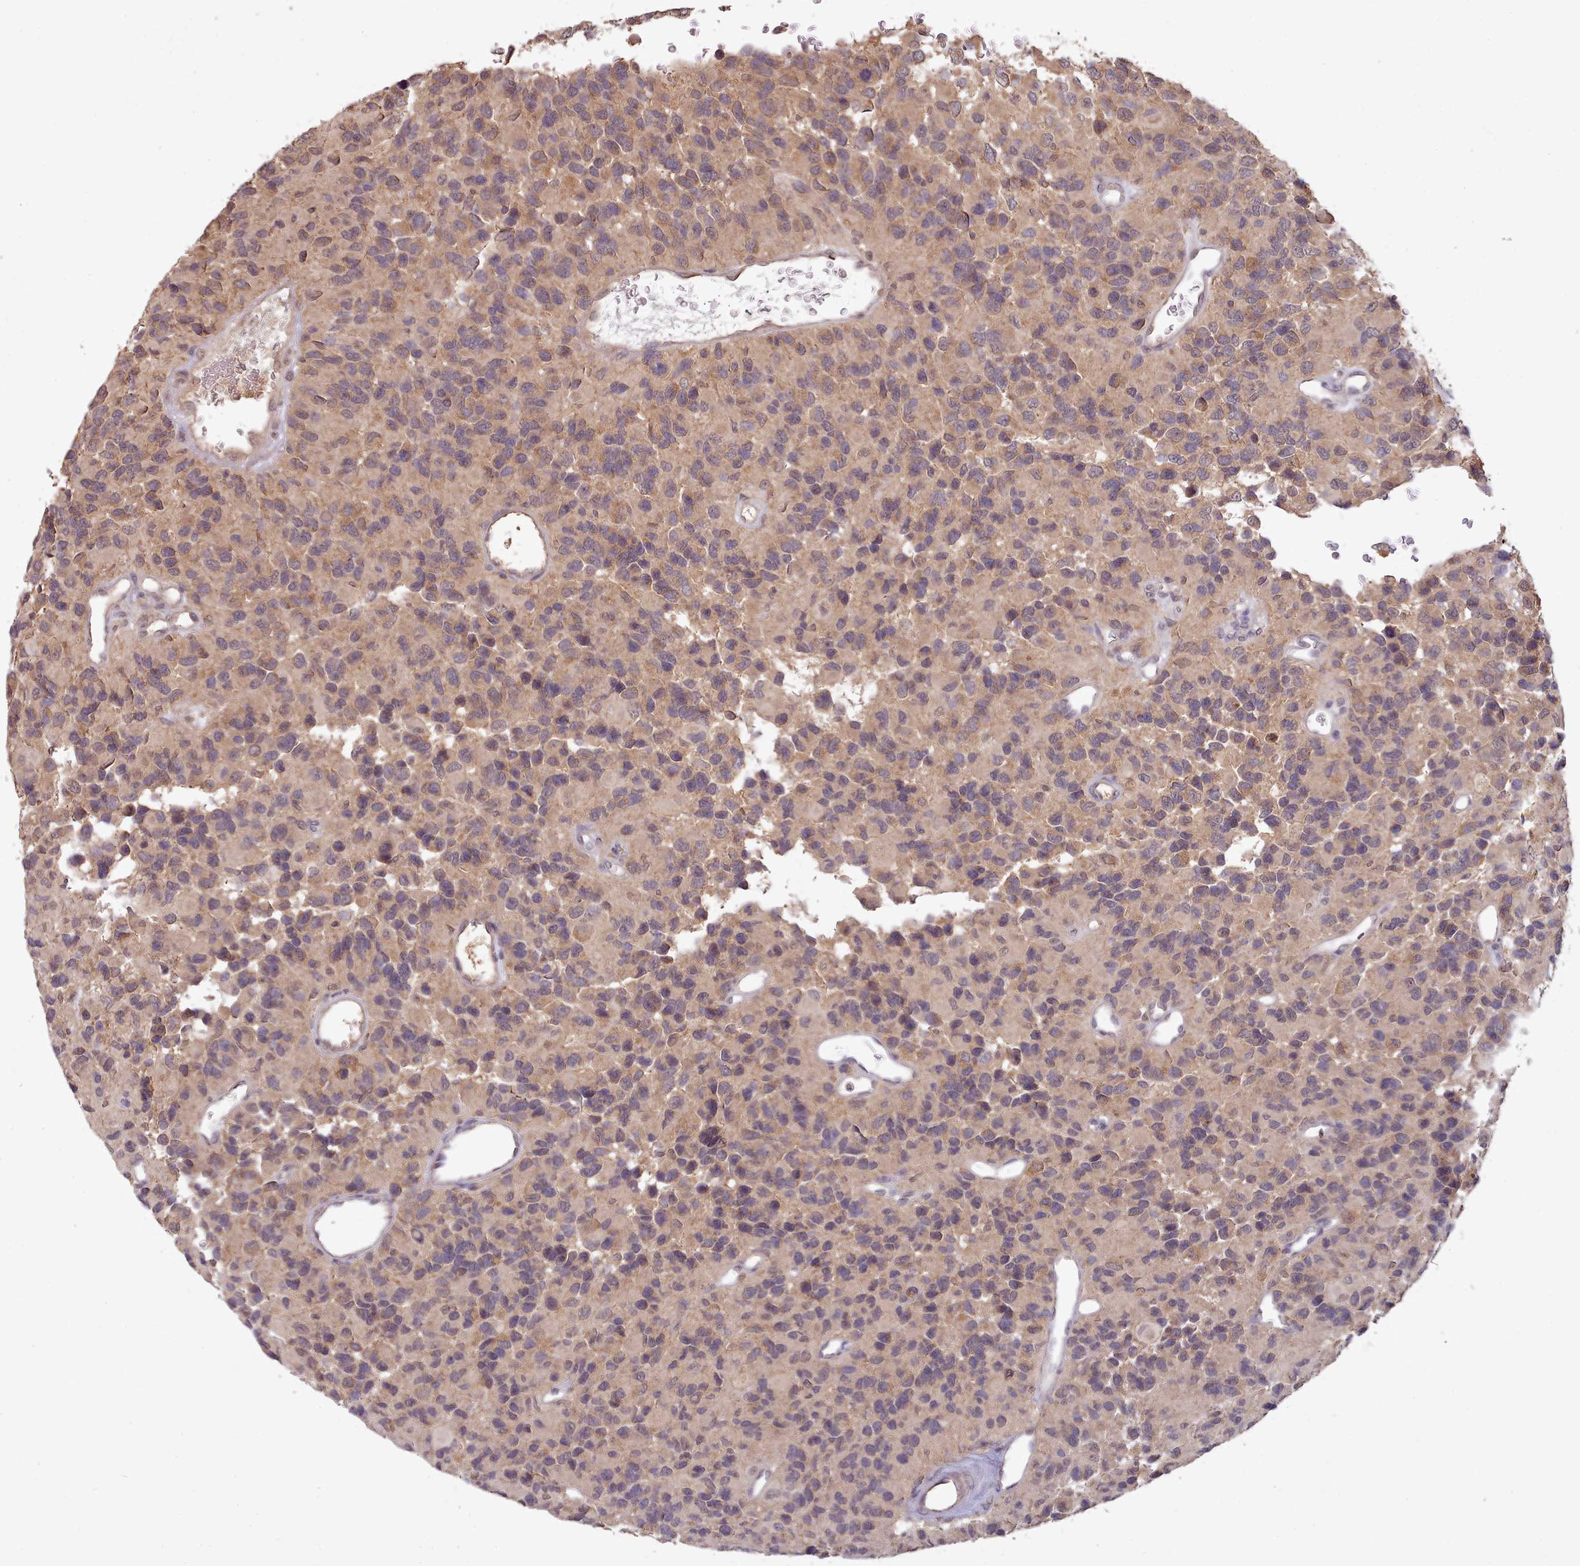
{"staining": {"intensity": "moderate", "quantity": "25%-75%", "location": "cytoplasmic/membranous"}, "tissue": "glioma", "cell_type": "Tumor cells", "image_type": "cancer", "snomed": [{"axis": "morphology", "description": "Glioma, malignant, High grade"}, {"axis": "topography", "description": "Brain"}], "caption": "Immunohistochemical staining of glioma exhibits moderate cytoplasmic/membranous protein positivity in about 25%-75% of tumor cells.", "gene": "PIP4P1", "patient": {"sex": "male", "age": 77}}